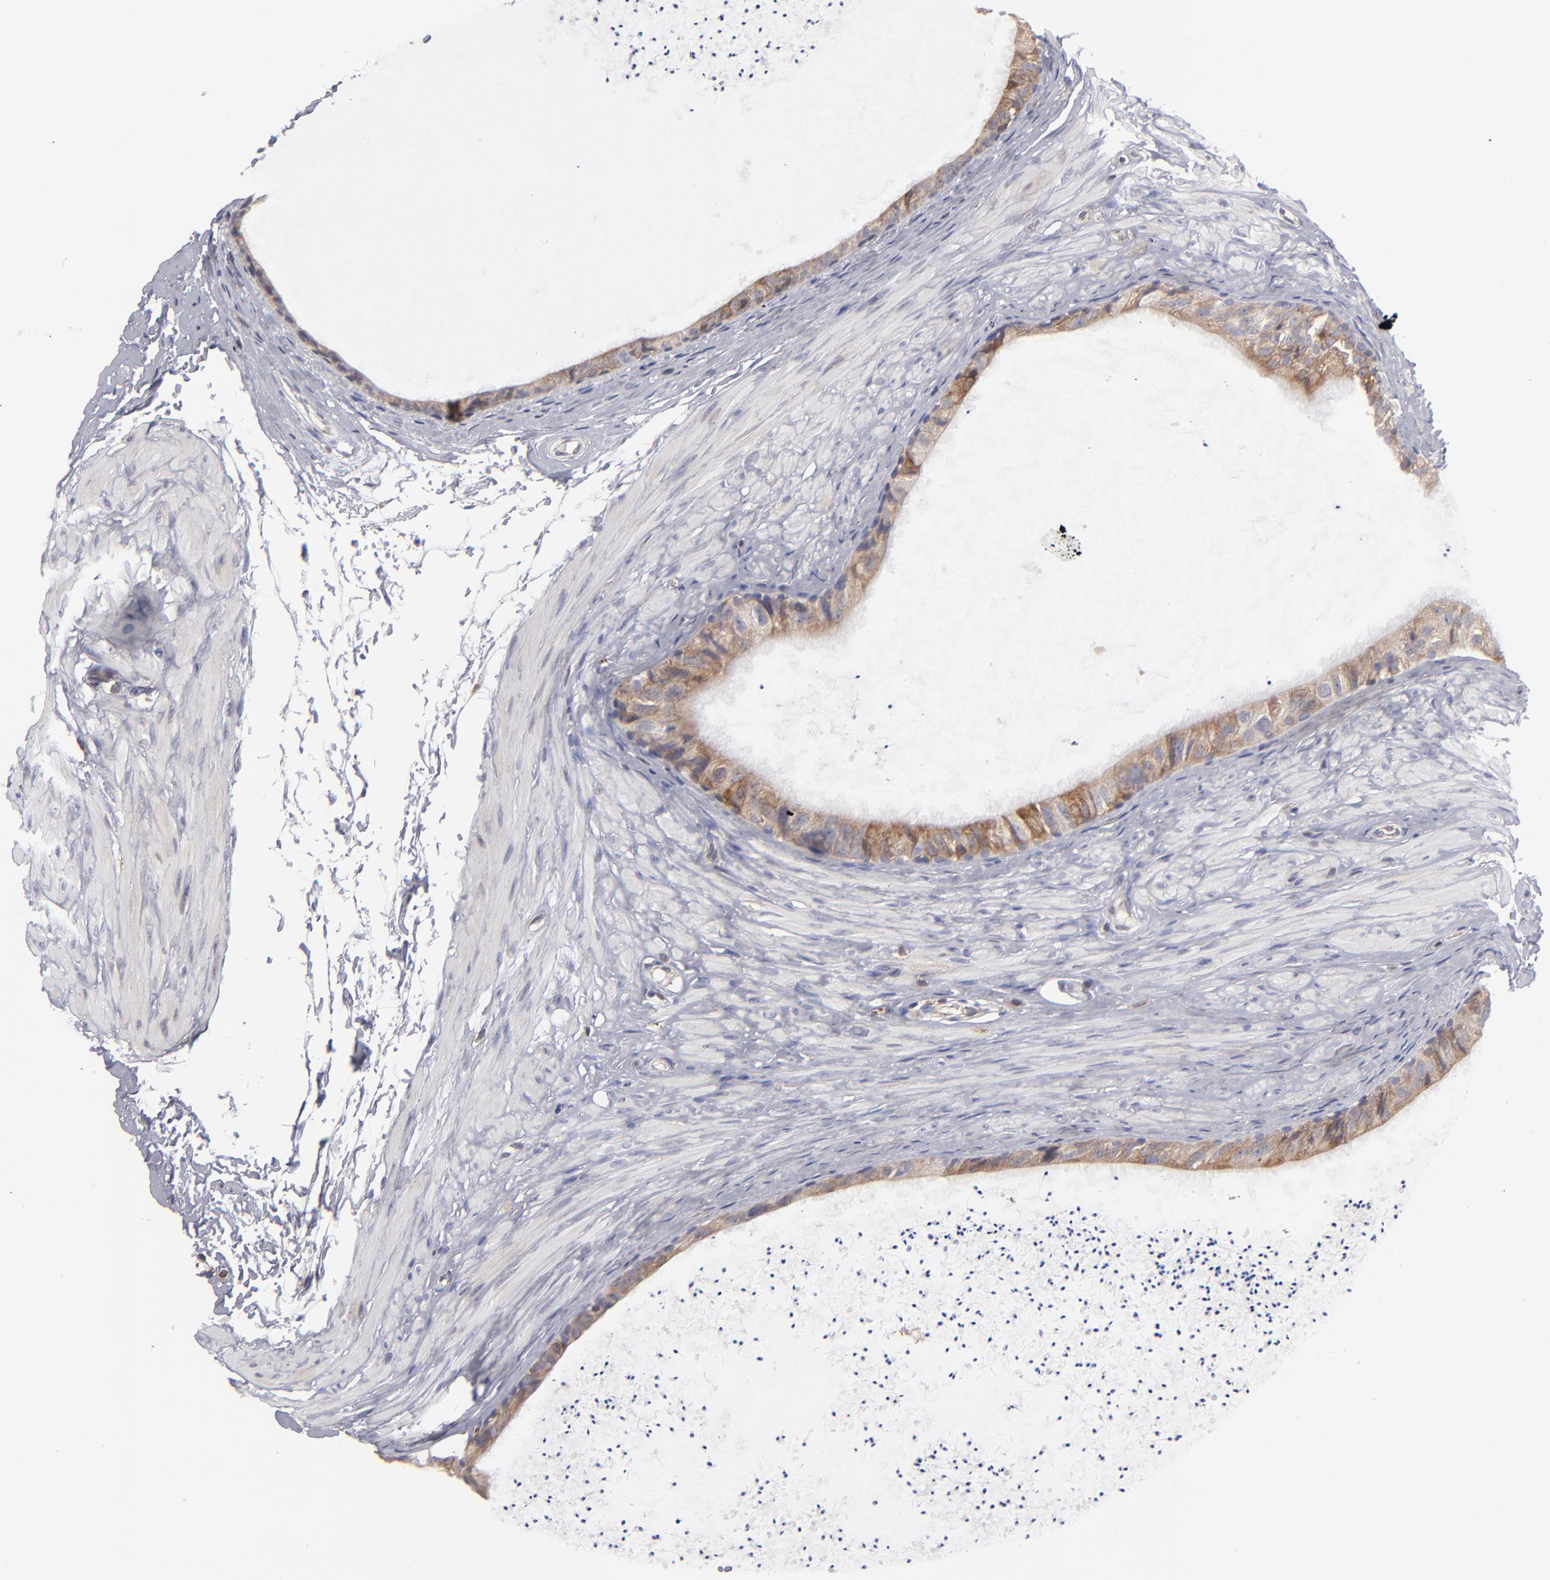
{"staining": {"intensity": "moderate", "quantity": ">75%", "location": "cytoplasmic/membranous"}, "tissue": "epididymis", "cell_type": "Glandular cells", "image_type": "normal", "snomed": [{"axis": "morphology", "description": "Normal tissue, NOS"}, {"axis": "topography", "description": "Epididymis"}], "caption": "Epididymis stained with DAB (3,3'-diaminobenzidine) IHC demonstrates medium levels of moderate cytoplasmic/membranous positivity in about >75% of glandular cells. (IHC, brightfield microscopy, high magnification).", "gene": "TMX1", "patient": {"sex": "male", "age": 77}}